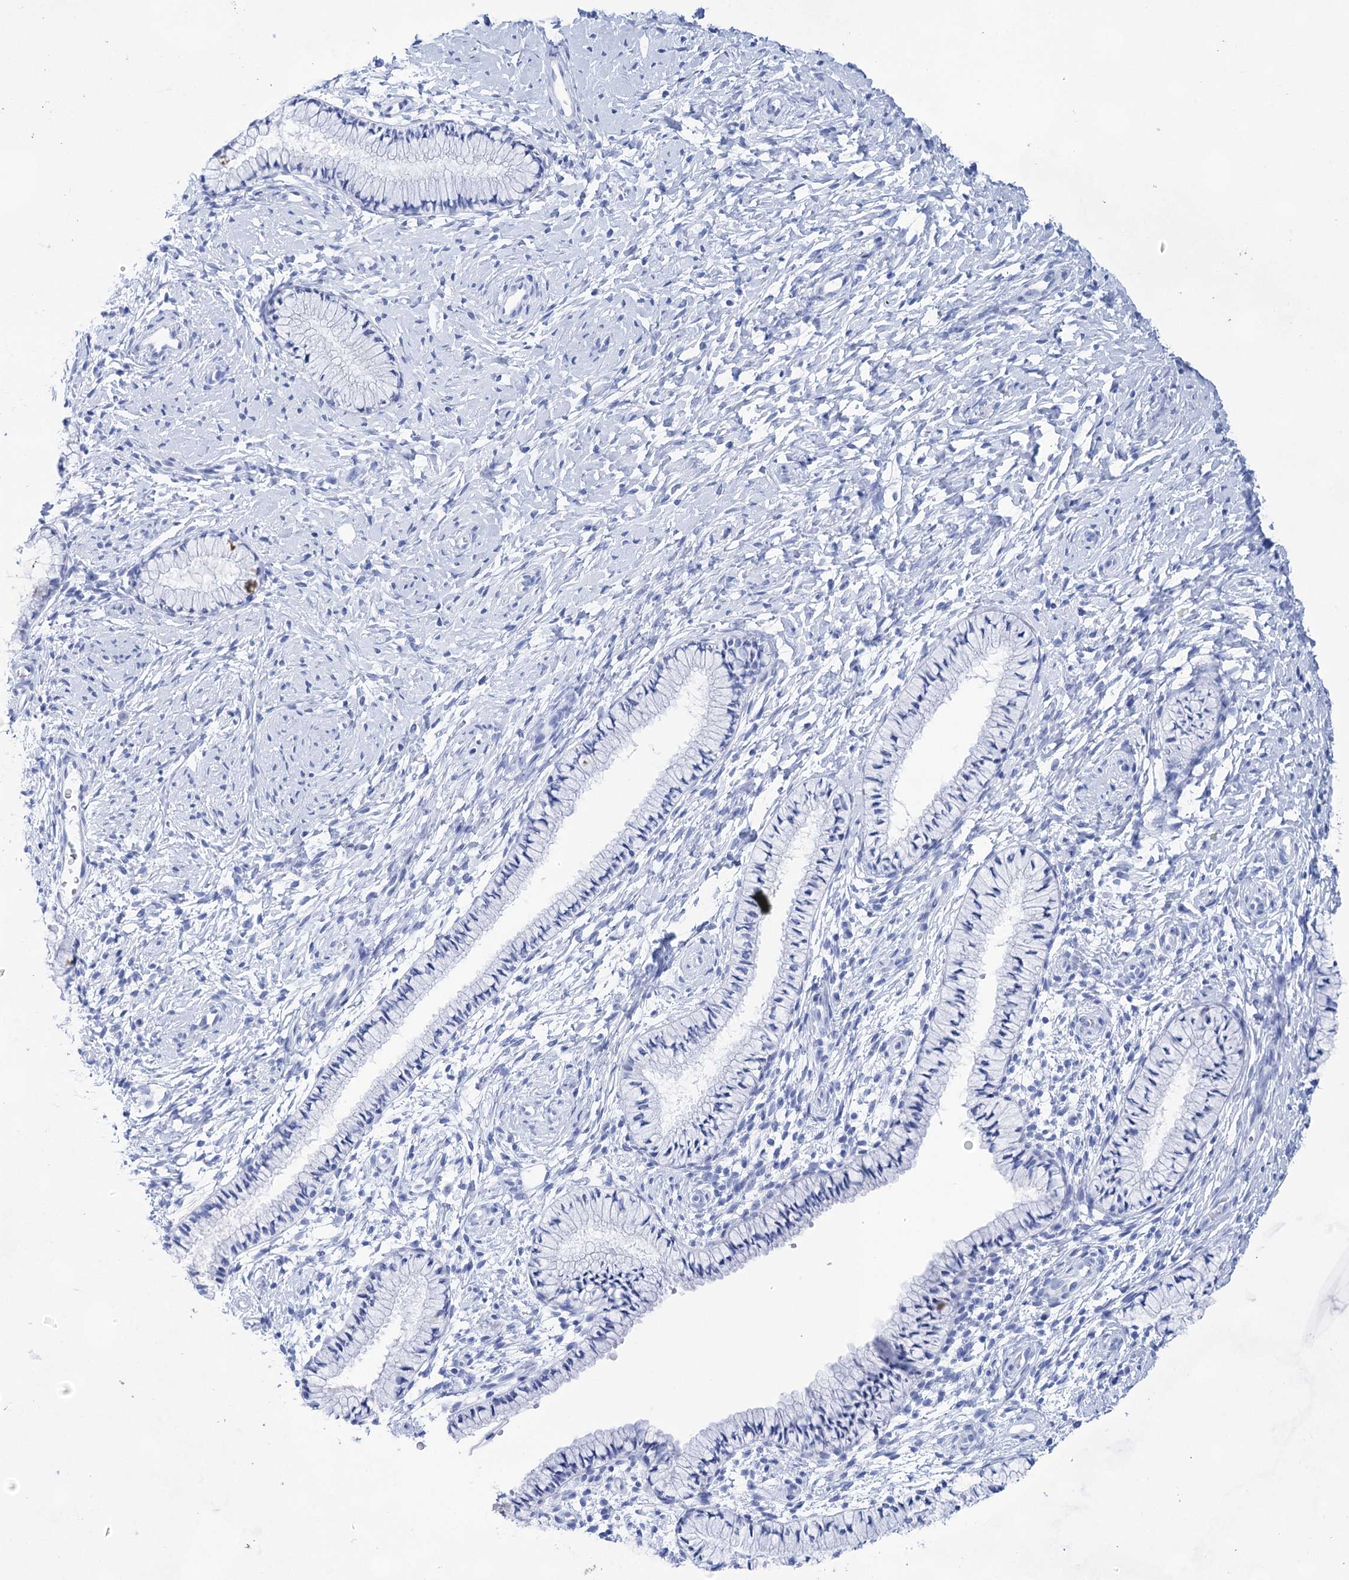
{"staining": {"intensity": "negative", "quantity": "none", "location": "none"}, "tissue": "cervix", "cell_type": "Glandular cells", "image_type": "normal", "snomed": [{"axis": "morphology", "description": "Normal tissue, NOS"}, {"axis": "topography", "description": "Cervix"}], "caption": "A photomicrograph of cervix stained for a protein shows no brown staining in glandular cells.", "gene": "LALBA", "patient": {"sex": "female", "age": 33}}